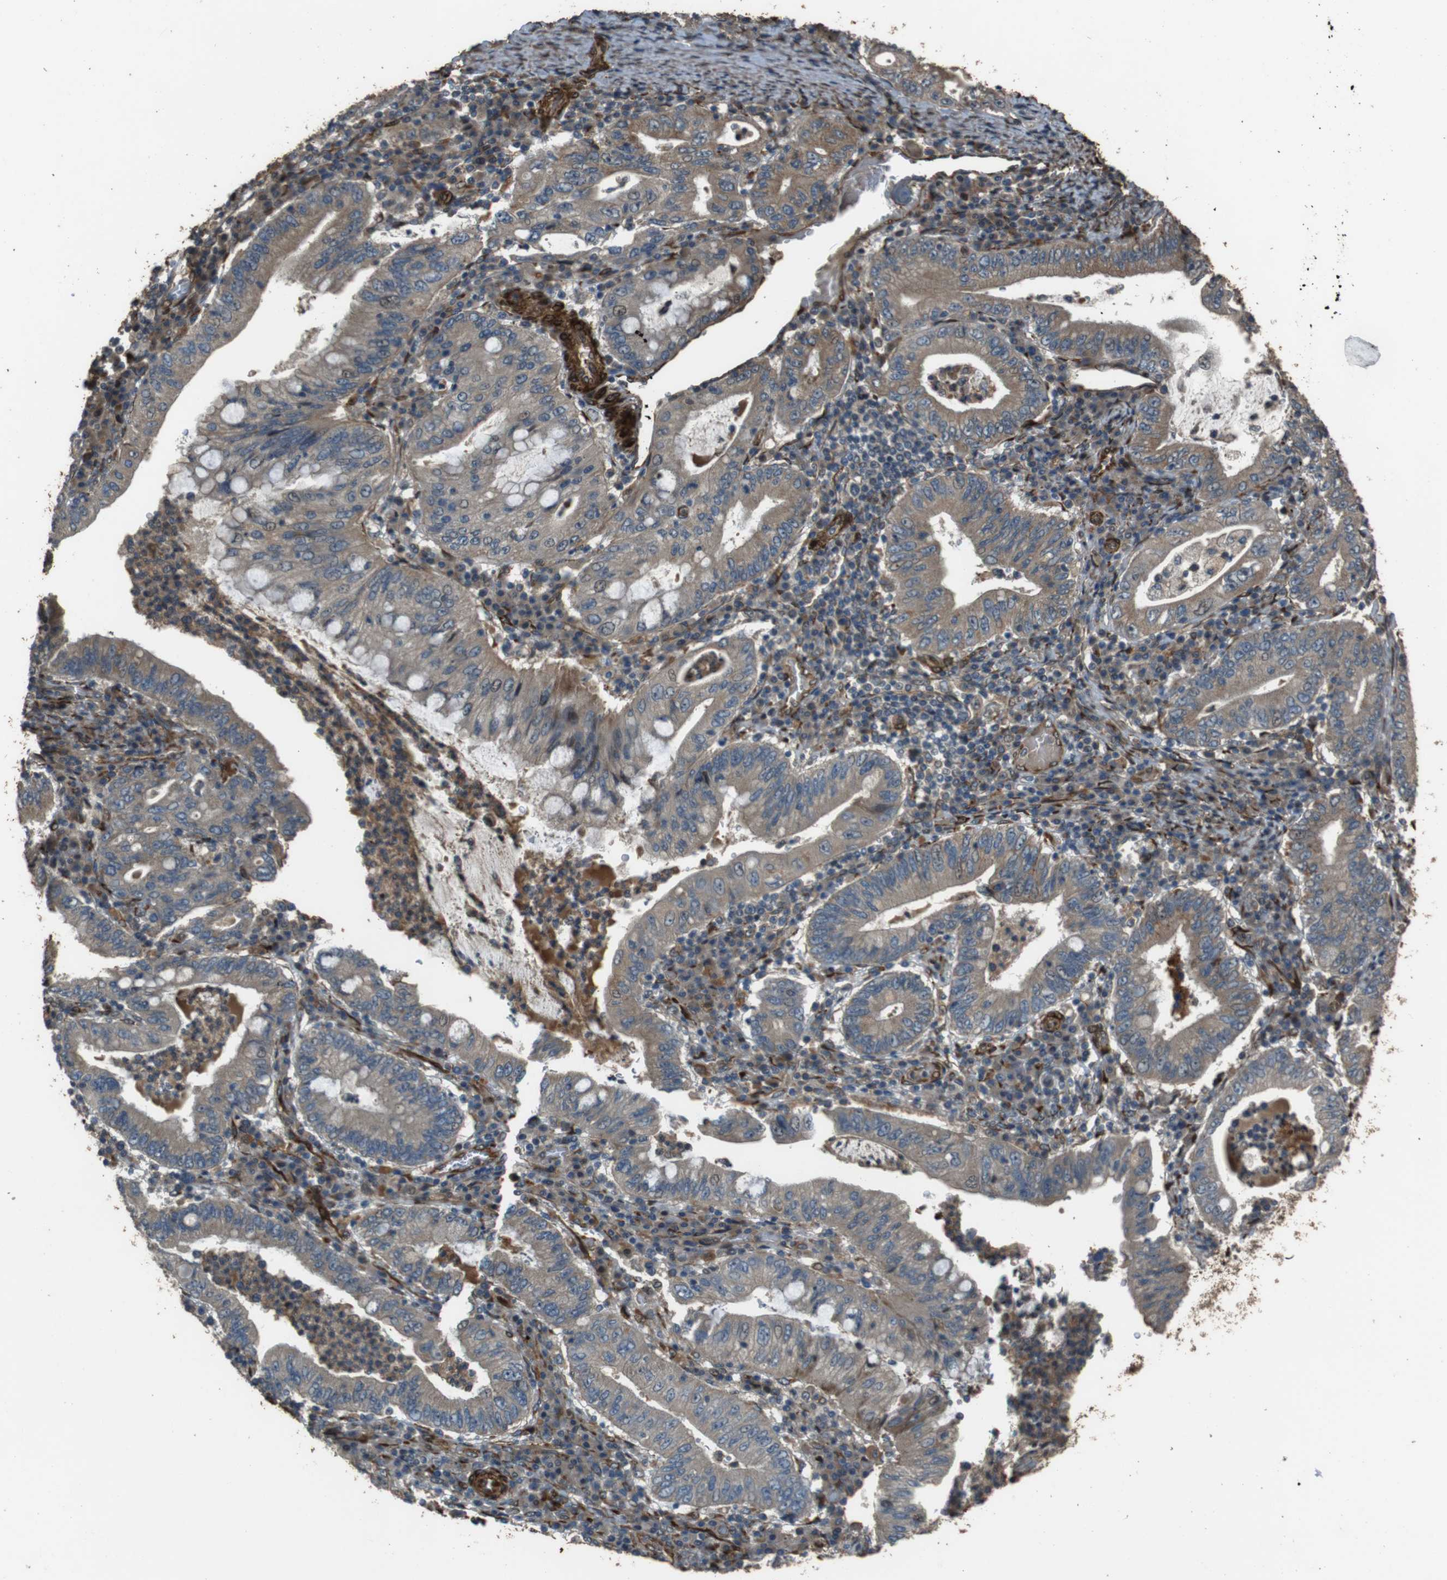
{"staining": {"intensity": "moderate", "quantity": ">75%", "location": "cytoplasmic/membranous"}, "tissue": "stomach cancer", "cell_type": "Tumor cells", "image_type": "cancer", "snomed": [{"axis": "morphology", "description": "Normal tissue, NOS"}, {"axis": "morphology", "description": "Adenocarcinoma, NOS"}, {"axis": "topography", "description": "Esophagus"}, {"axis": "topography", "description": "Stomach, upper"}, {"axis": "topography", "description": "Peripheral nerve tissue"}], "caption": "Immunohistochemistry (IHC) of human stomach adenocarcinoma displays medium levels of moderate cytoplasmic/membranous expression in about >75% of tumor cells.", "gene": "MSRB3", "patient": {"sex": "male", "age": 62}}